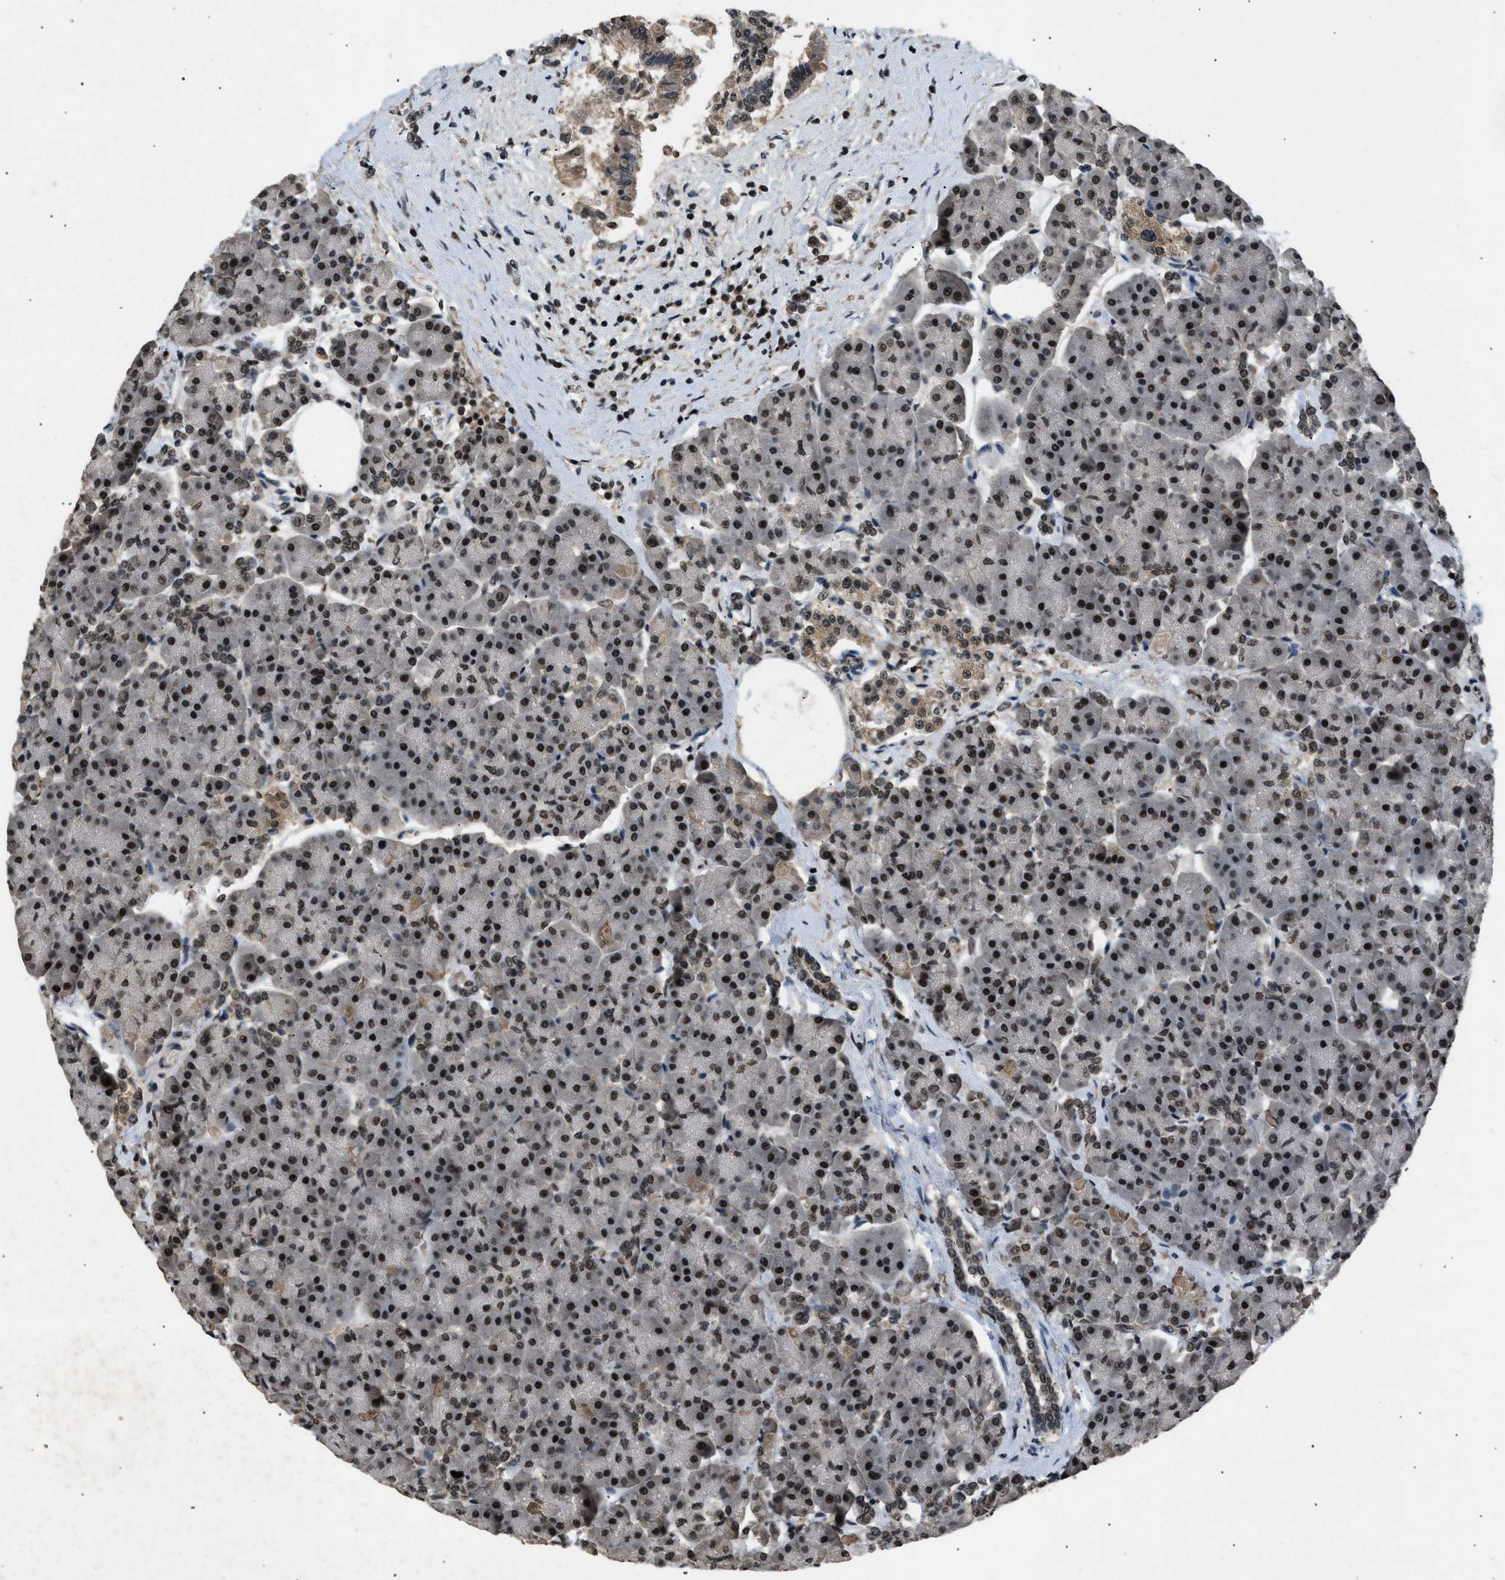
{"staining": {"intensity": "strong", "quantity": ">75%", "location": "nuclear"}, "tissue": "pancreas", "cell_type": "Exocrine glandular cells", "image_type": "normal", "snomed": [{"axis": "morphology", "description": "Normal tissue, NOS"}, {"axis": "topography", "description": "Pancreas"}], "caption": "IHC of unremarkable pancreas displays high levels of strong nuclear staining in about >75% of exocrine glandular cells. The protein is shown in brown color, while the nuclei are stained blue.", "gene": "RBM5", "patient": {"sex": "female", "age": 70}}